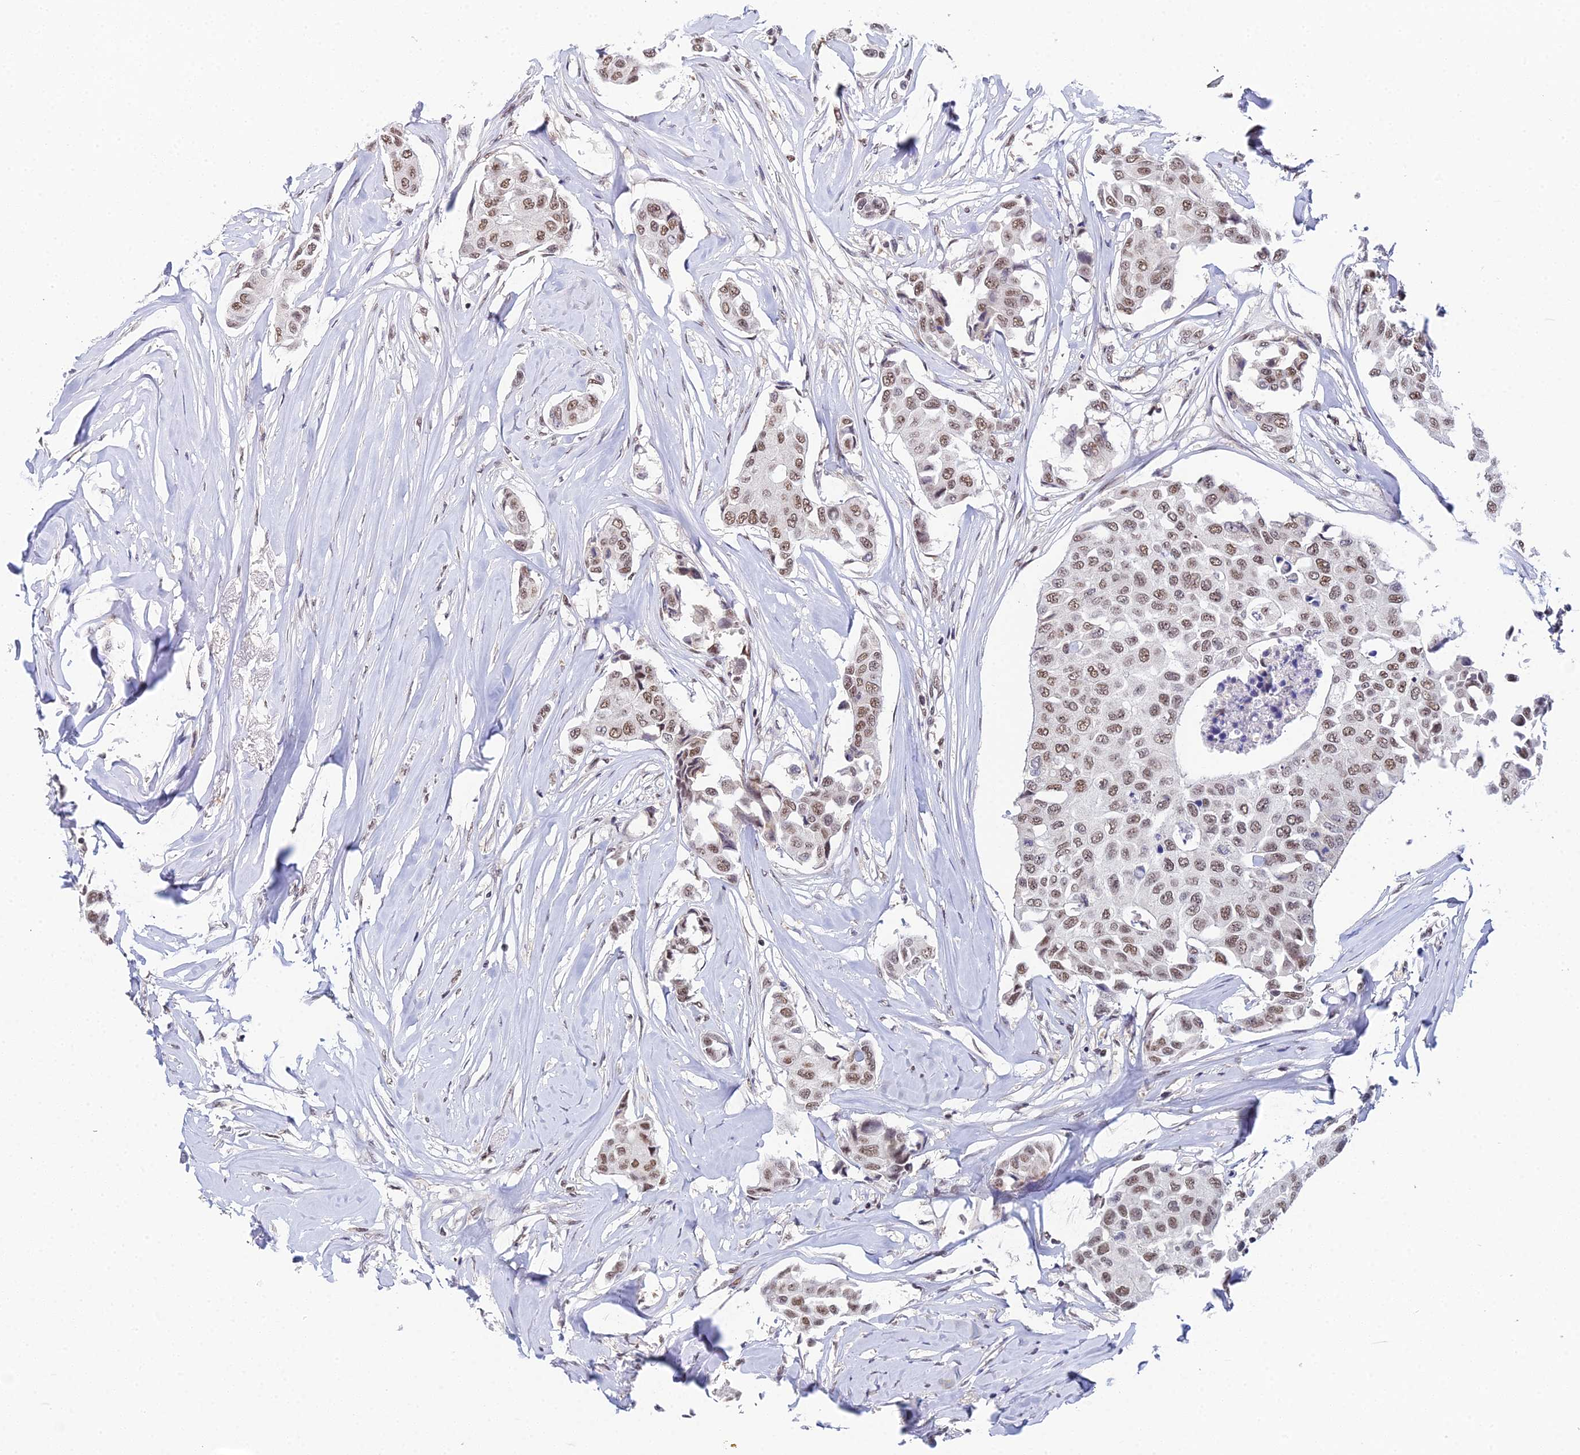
{"staining": {"intensity": "moderate", "quantity": ">75%", "location": "nuclear"}, "tissue": "breast cancer", "cell_type": "Tumor cells", "image_type": "cancer", "snomed": [{"axis": "morphology", "description": "Duct carcinoma"}, {"axis": "topography", "description": "Breast"}], "caption": "A high-resolution photomicrograph shows immunohistochemistry staining of breast cancer (intraductal carcinoma), which exhibits moderate nuclear staining in about >75% of tumor cells.", "gene": "EXOSC3", "patient": {"sex": "female", "age": 80}}